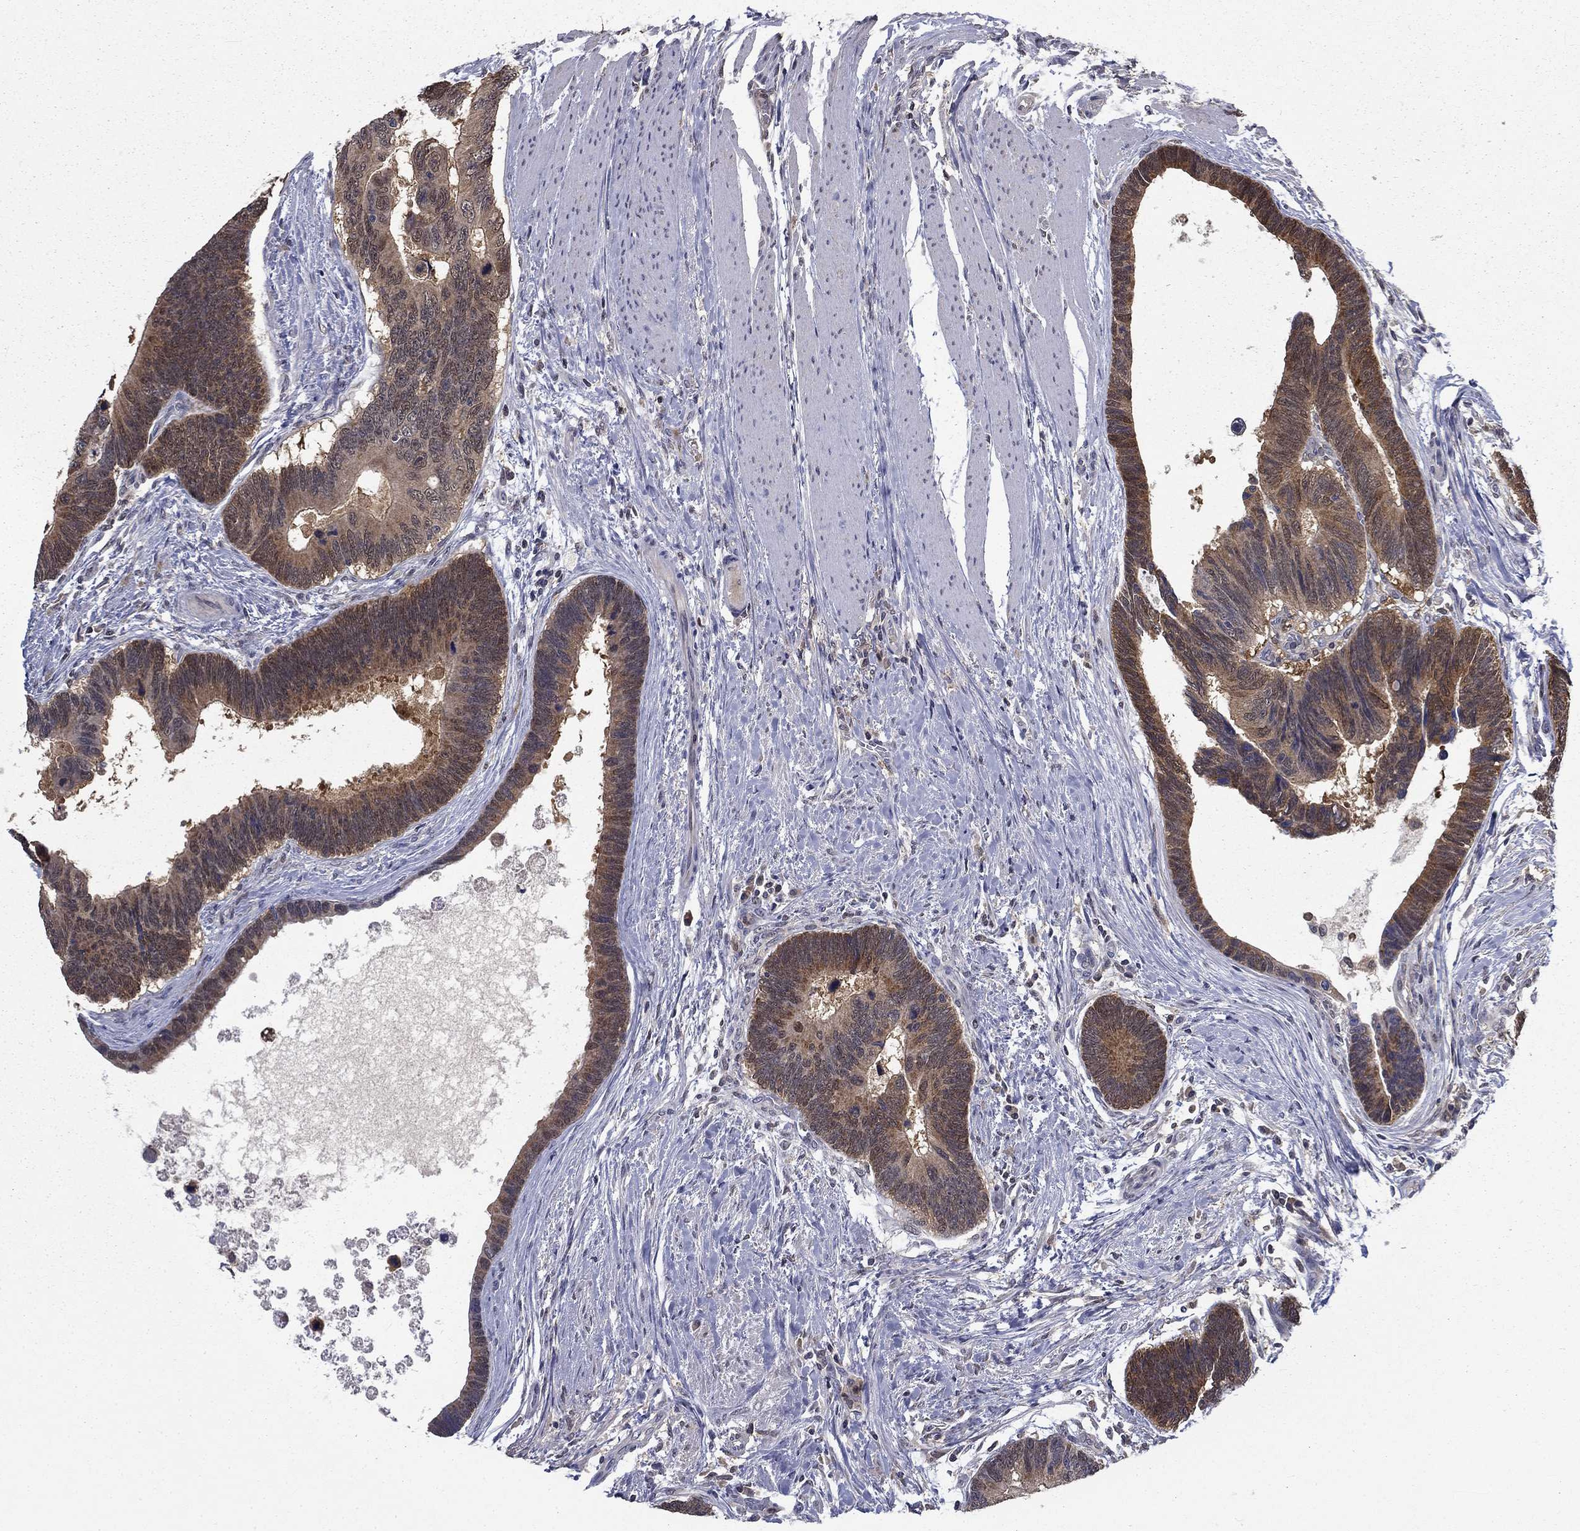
{"staining": {"intensity": "moderate", "quantity": "25%-75%", "location": "cytoplasmic/membranous"}, "tissue": "colorectal cancer", "cell_type": "Tumor cells", "image_type": "cancer", "snomed": [{"axis": "morphology", "description": "Adenocarcinoma, NOS"}, {"axis": "topography", "description": "Colon"}], "caption": "Tumor cells exhibit moderate cytoplasmic/membranous staining in about 25%-75% of cells in colorectal cancer (adenocarcinoma). The protein of interest is stained brown, and the nuclei are stained in blue (DAB (3,3'-diaminobenzidine) IHC with brightfield microscopy, high magnification).", "gene": "NIT2", "patient": {"sex": "female", "age": 77}}